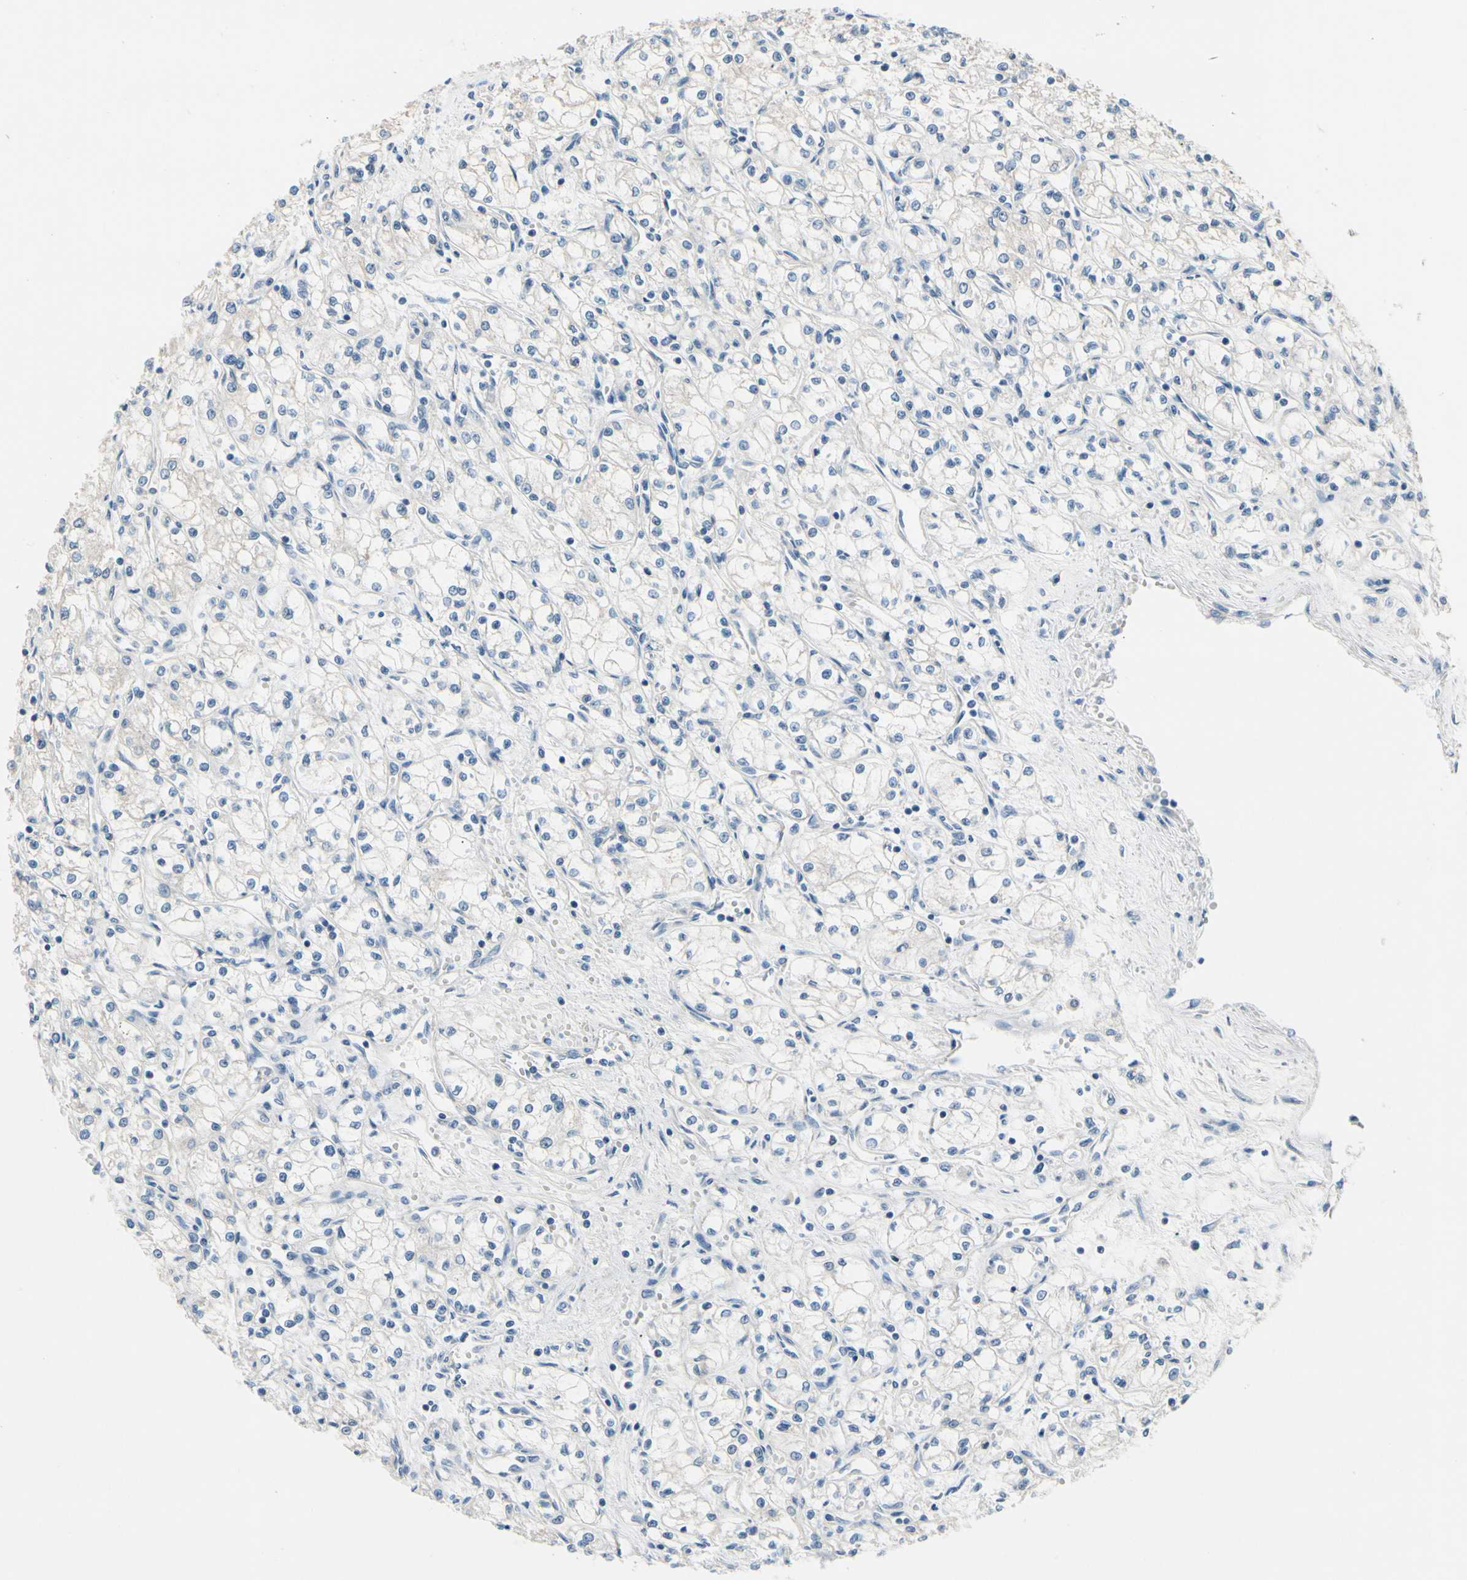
{"staining": {"intensity": "negative", "quantity": "none", "location": "none"}, "tissue": "renal cancer", "cell_type": "Tumor cells", "image_type": "cancer", "snomed": [{"axis": "morphology", "description": "Normal tissue, NOS"}, {"axis": "morphology", "description": "Adenocarcinoma, NOS"}, {"axis": "topography", "description": "Kidney"}], "caption": "The histopathology image demonstrates no significant positivity in tumor cells of renal cancer.", "gene": "CKAP2", "patient": {"sex": "male", "age": 59}}